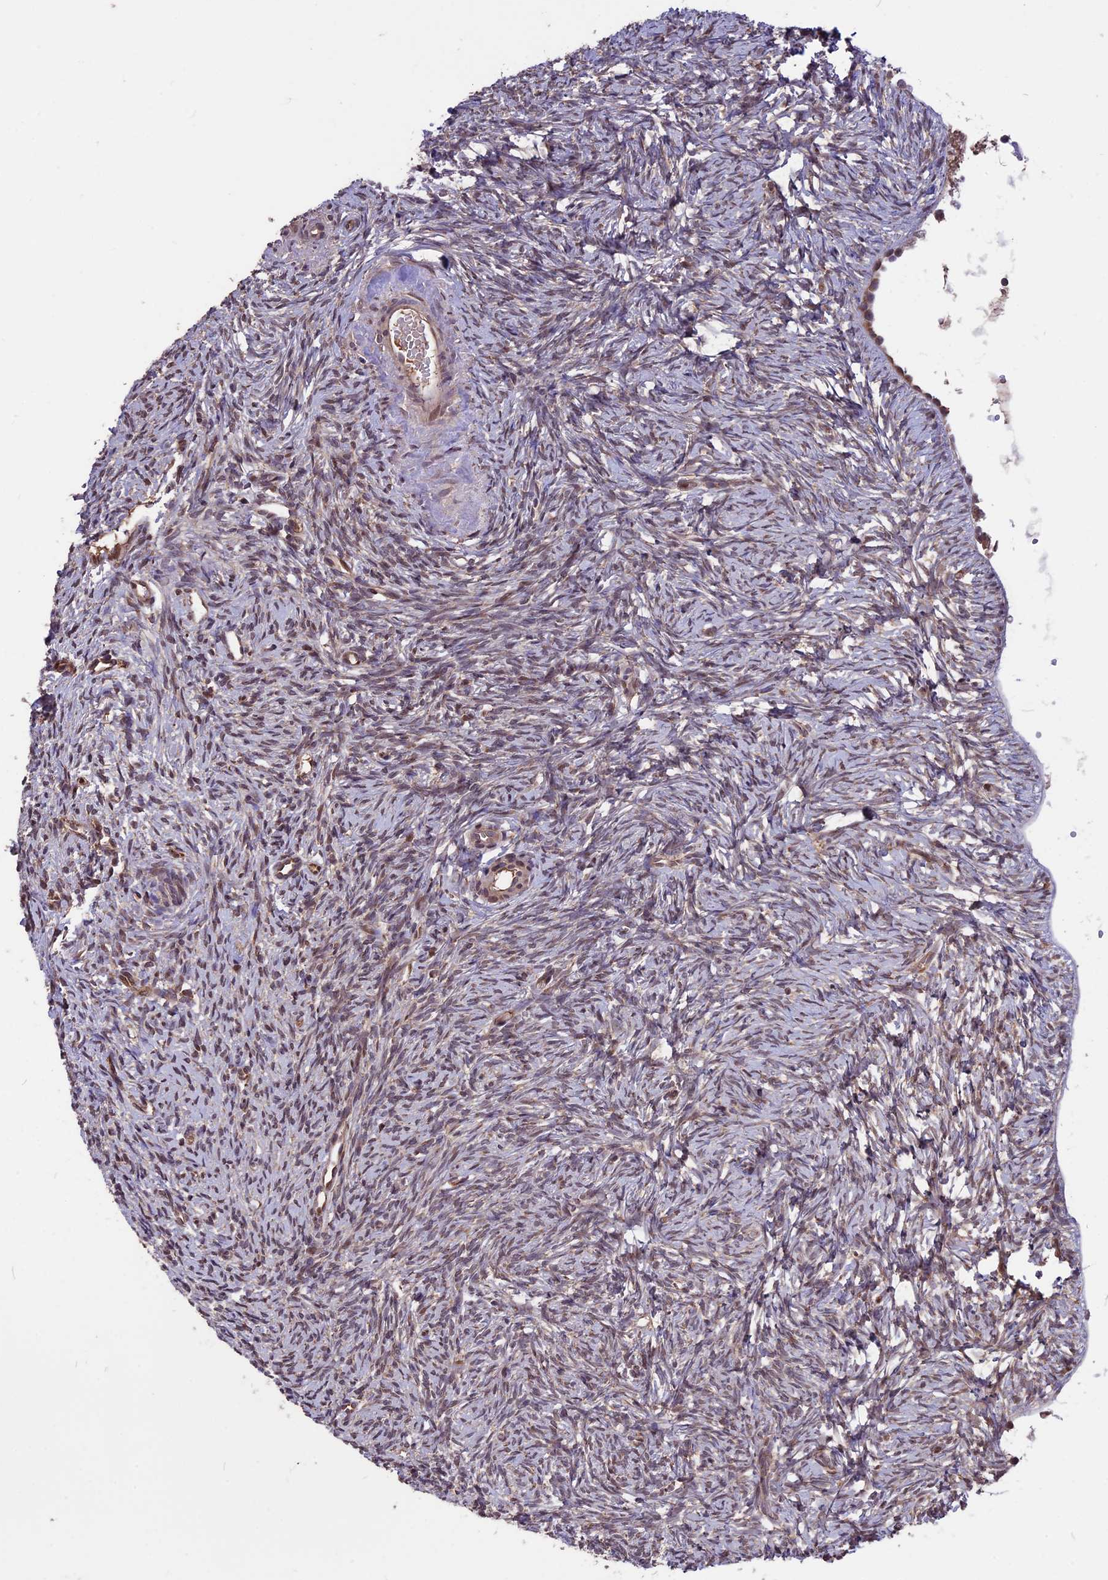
{"staining": {"intensity": "weak", "quantity": "<25%", "location": "cytoplasmic/membranous"}, "tissue": "ovary", "cell_type": "Ovarian stroma cells", "image_type": "normal", "snomed": [{"axis": "morphology", "description": "Normal tissue, NOS"}, {"axis": "topography", "description": "Ovary"}], "caption": "A high-resolution micrograph shows immunohistochemistry (IHC) staining of benign ovary, which exhibits no significant staining in ovarian stroma cells.", "gene": "ZNF598", "patient": {"sex": "female", "age": 51}}